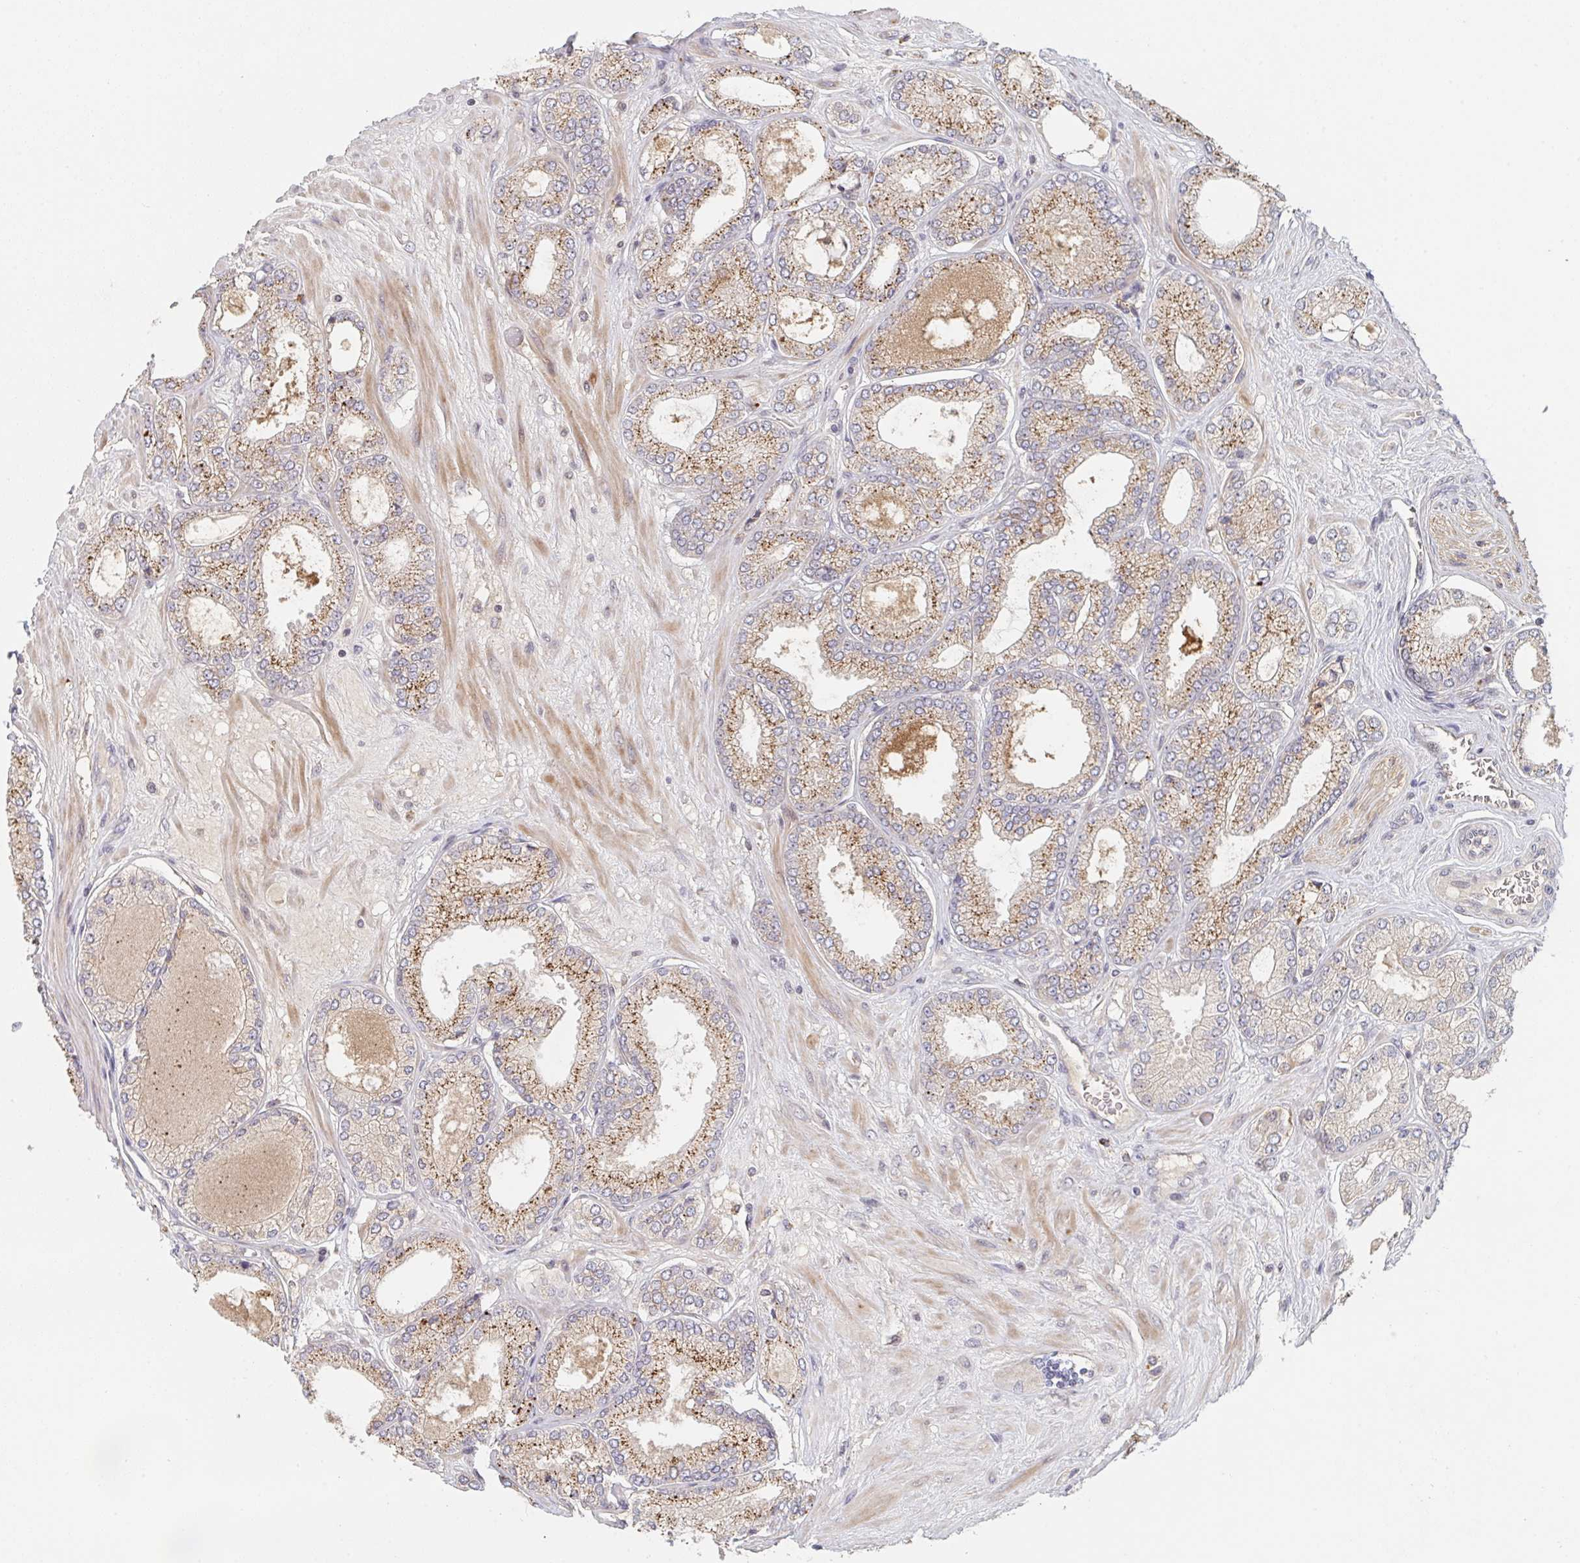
{"staining": {"intensity": "moderate", "quantity": "25%-75%", "location": "cytoplasmic/membranous"}, "tissue": "prostate cancer", "cell_type": "Tumor cells", "image_type": "cancer", "snomed": [{"axis": "morphology", "description": "Adenocarcinoma, High grade"}, {"axis": "topography", "description": "Prostate"}], "caption": "A micrograph of prostate cancer stained for a protein exhibits moderate cytoplasmic/membranous brown staining in tumor cells.", "gene": "DCST1", "patient": {"sex": "male", "age": 68}}